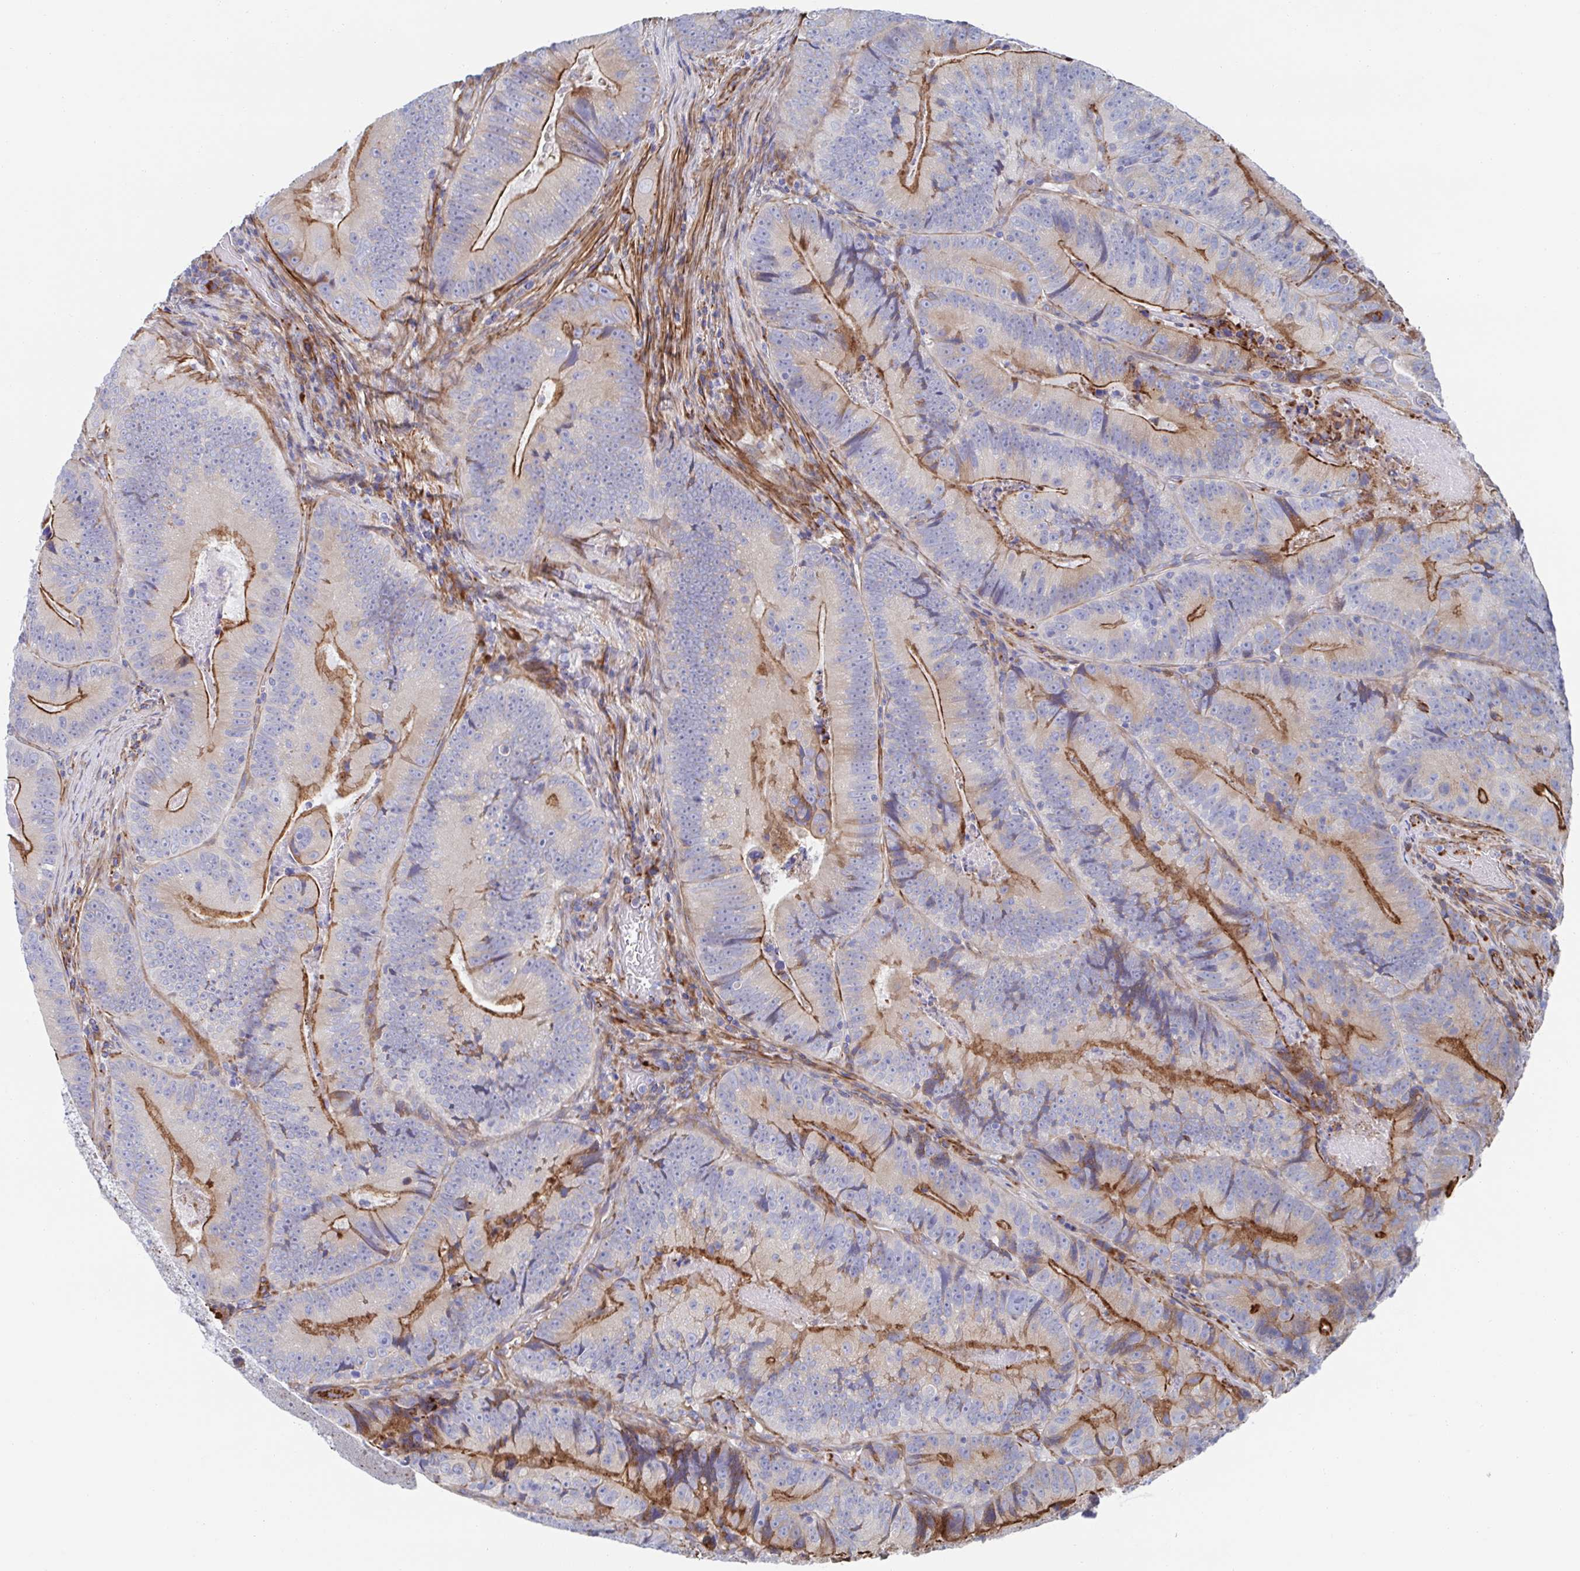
{"staining": {"intensity": "moderate", "quantity": "25%-75%", "location": "cytoplasmic/membranous"}, "tissue": "colorectal cancer", "cell_type": "Tumor cells", "image_type": "cancer", "snomed": [{"axis": "morphology", "description": "Adenocarcinoma, NOS"}, {"axis": "topography", "description": "Colon"}], "caption": "Immunohistochemical staining of human colorectal cancer (adenocarcinoma) exhibits medium levels of moderate cytoplasmic/membranous protein positivity in approximately 25%-75% of tumor cells.", "gene": "KLC3", "patient": {"sex": "female", "age": 86}}